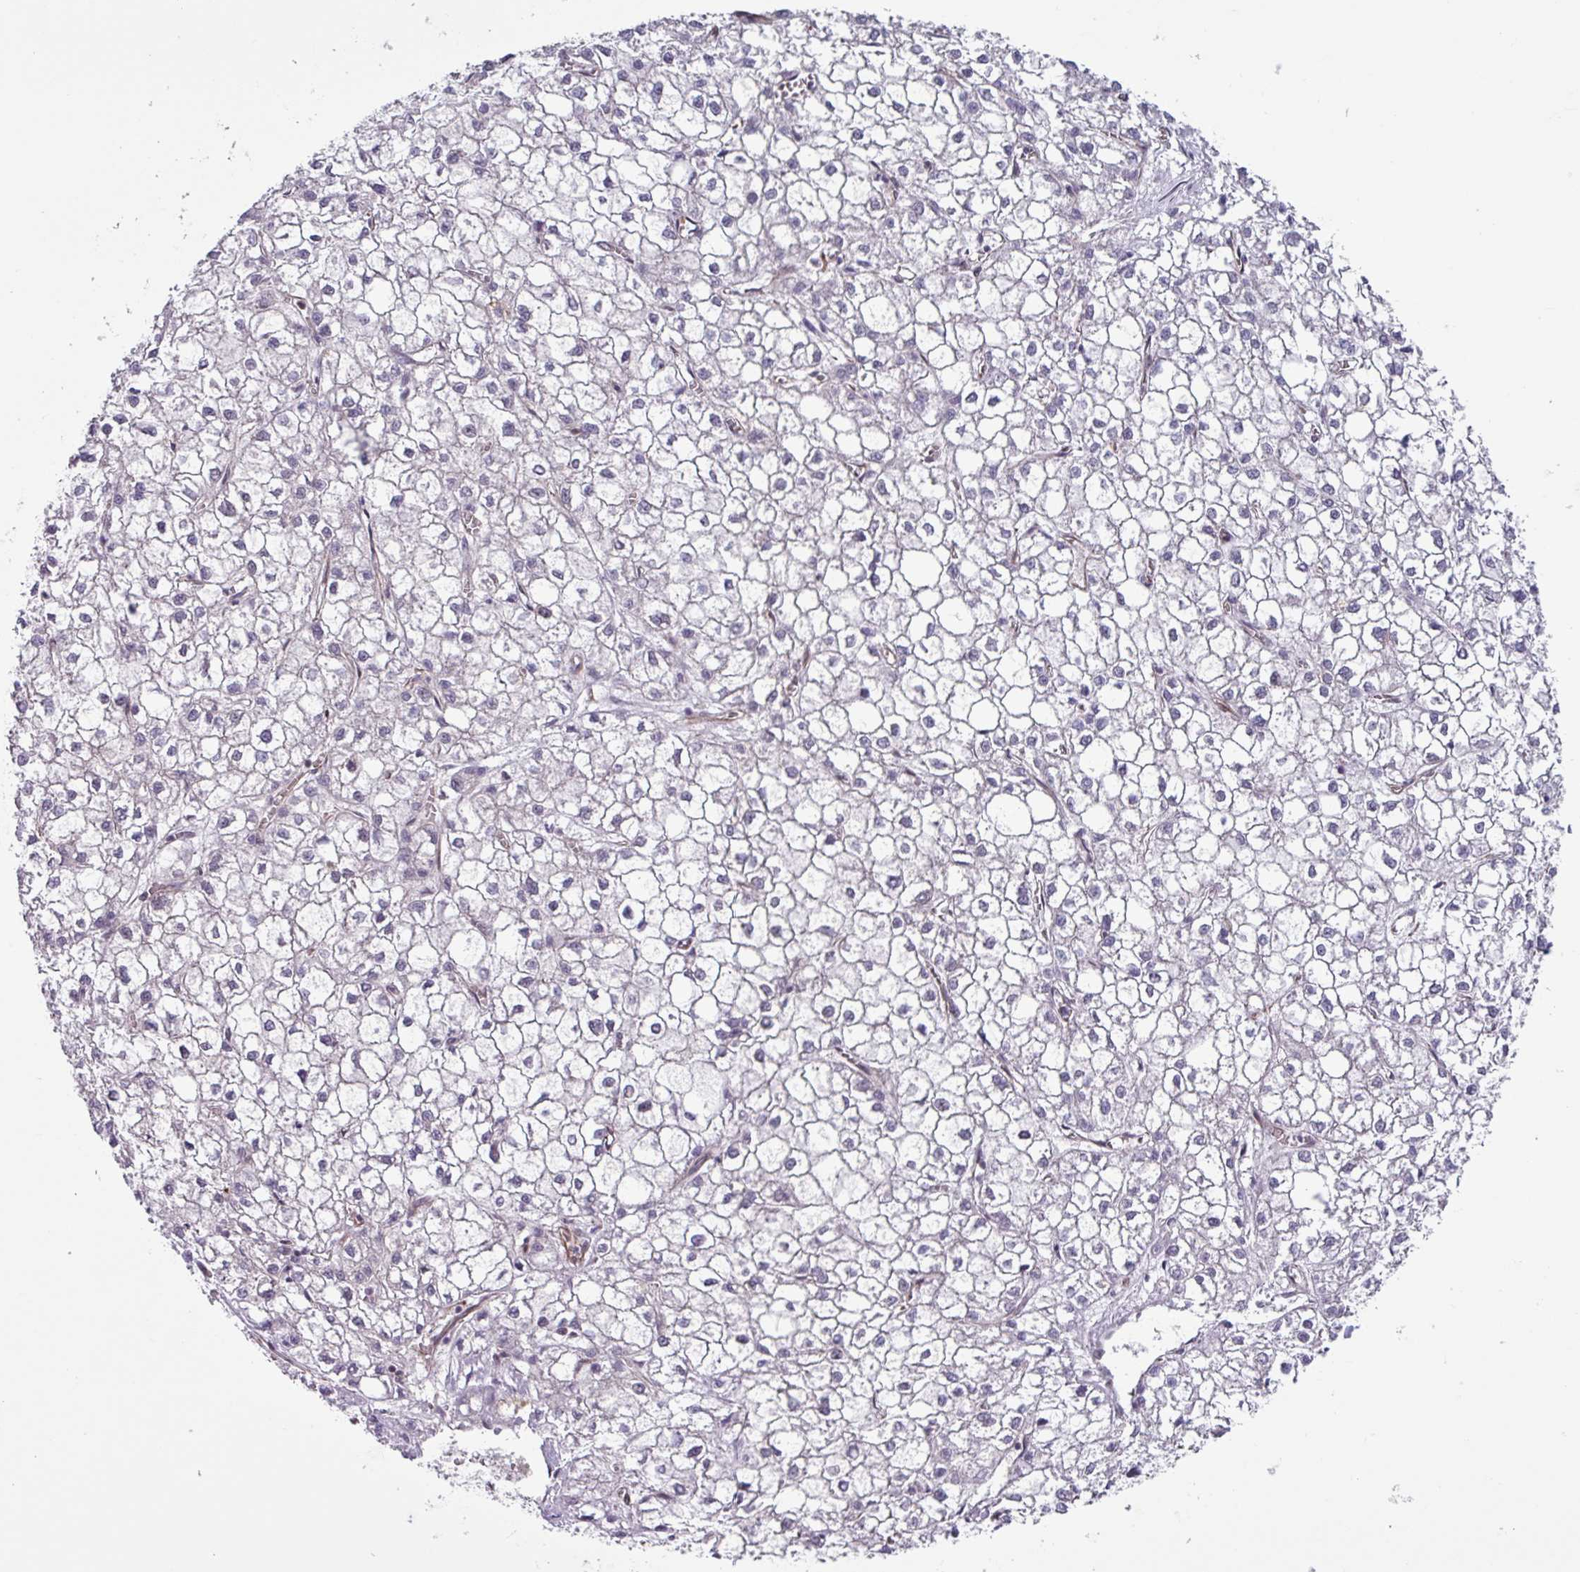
{"staining": {"intensity": "negative", "quantity": "none", "location": "none"}, "tissue": "liver cancer", "cell_type": "Tumor cells", "image_type": "cancer", "snomed": [{"axis": "morphology", "description": "Carcinoma, Hepatocellular, NOS"}, {"axis": "topography", "description": "Liver"}], "caption": "This is an IHC micrograph of human hepatocellular carcinoma (liver). There is no positivity in tumor cells.", "gene": "CHD3", "patient": {"sex": "female", "age": 43}}